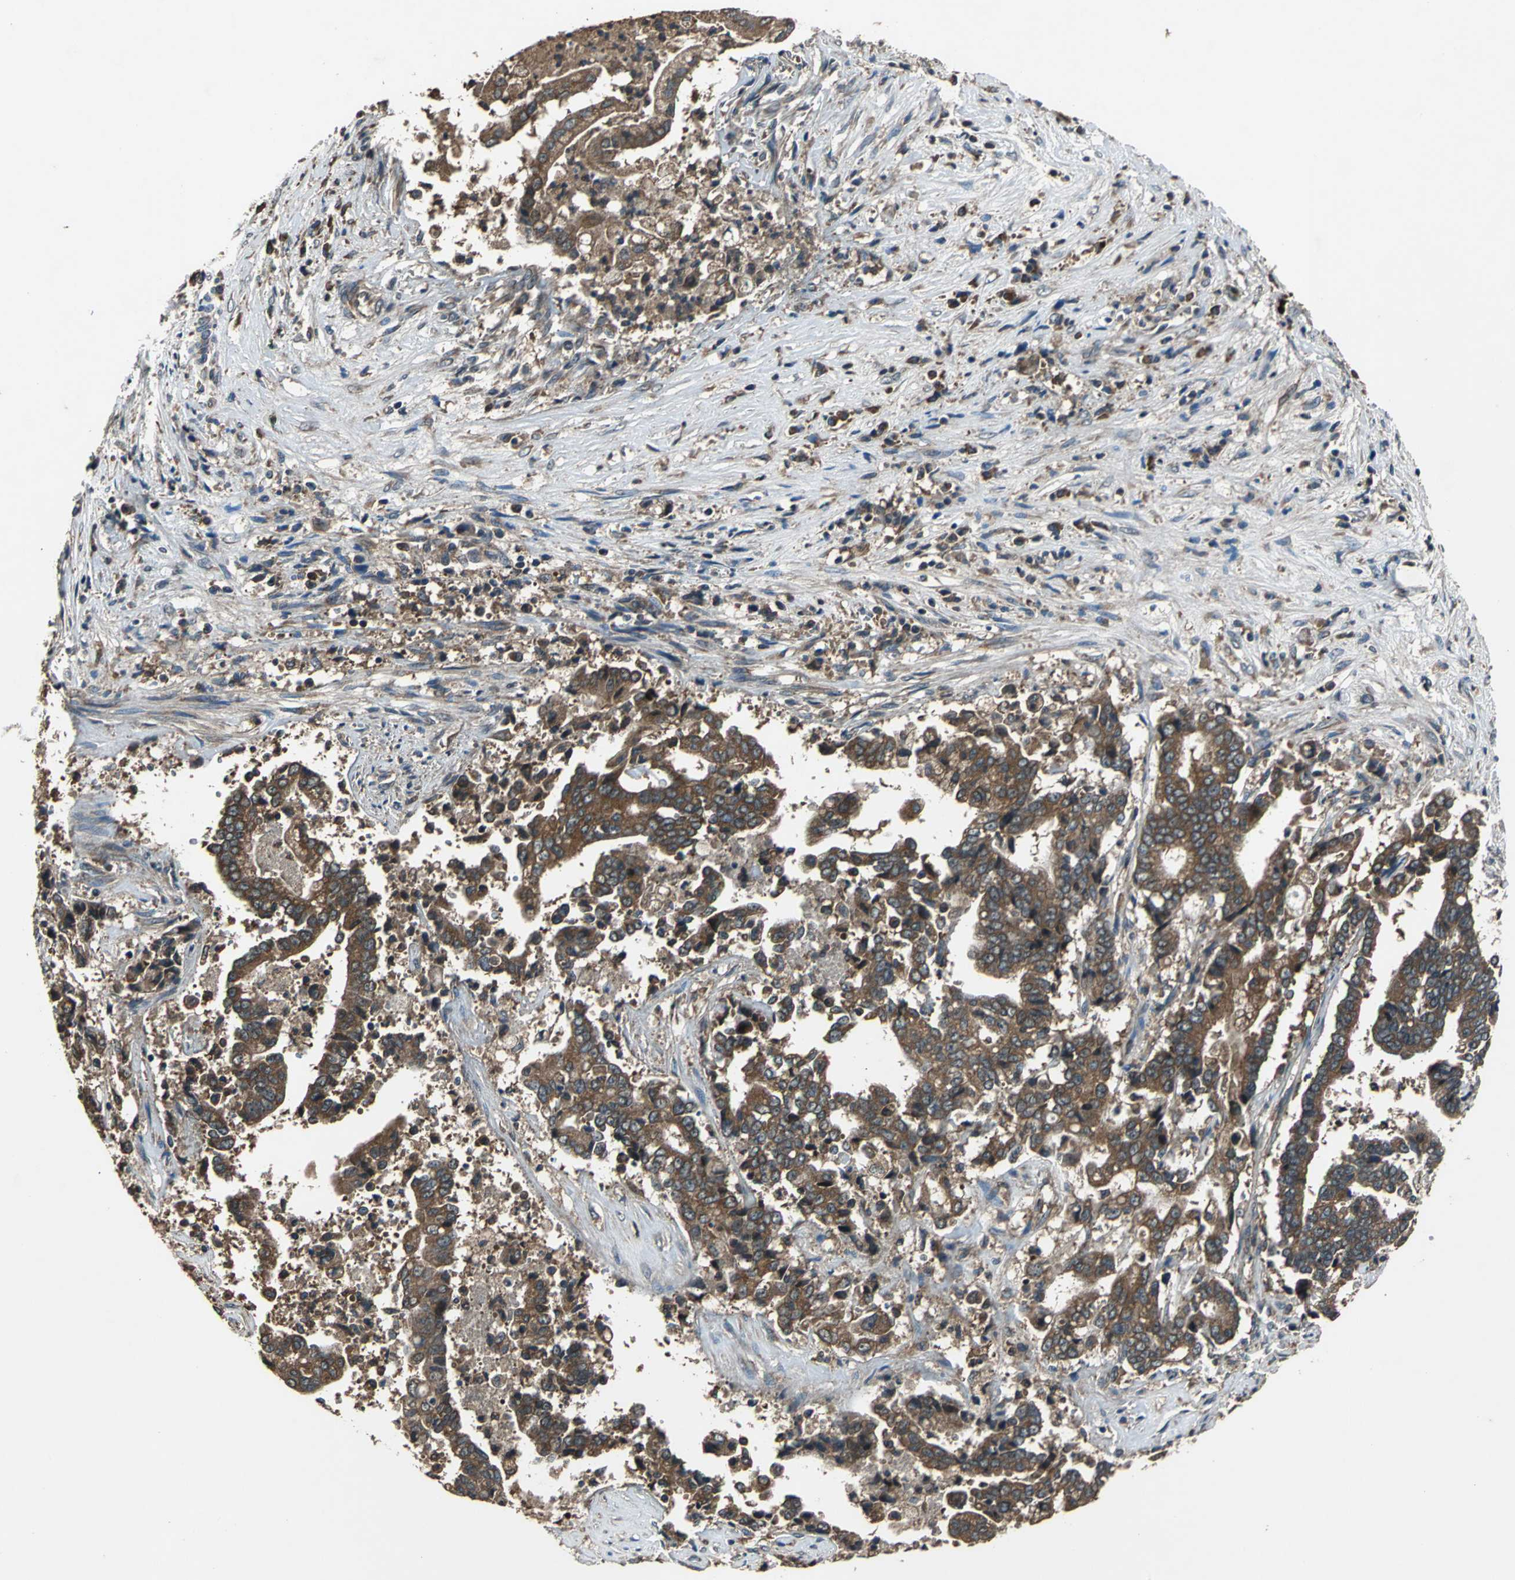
{"staining": {"intensity": "strong", "quantity": ">75%", "location": "cytoplasmic/membranous"}, "tissue": "liver cancer", "cell_type": "Tumor cells", "image_type": "cancer", "snomed": [{"axis": "morphology", "description": "Cholangiocarcinoma"}, {"axis": "topography", "description": "Liver"}], "caption": "Approximately >75% of tumor cells in human cholangiocarcinoma (liver) demonstrate strong cytoplasmic/membranous protein staining as visualized by brown immunohistochemical staining.", "gene": "ZNF608", "patient": {"sex": "male", "age": 57}}